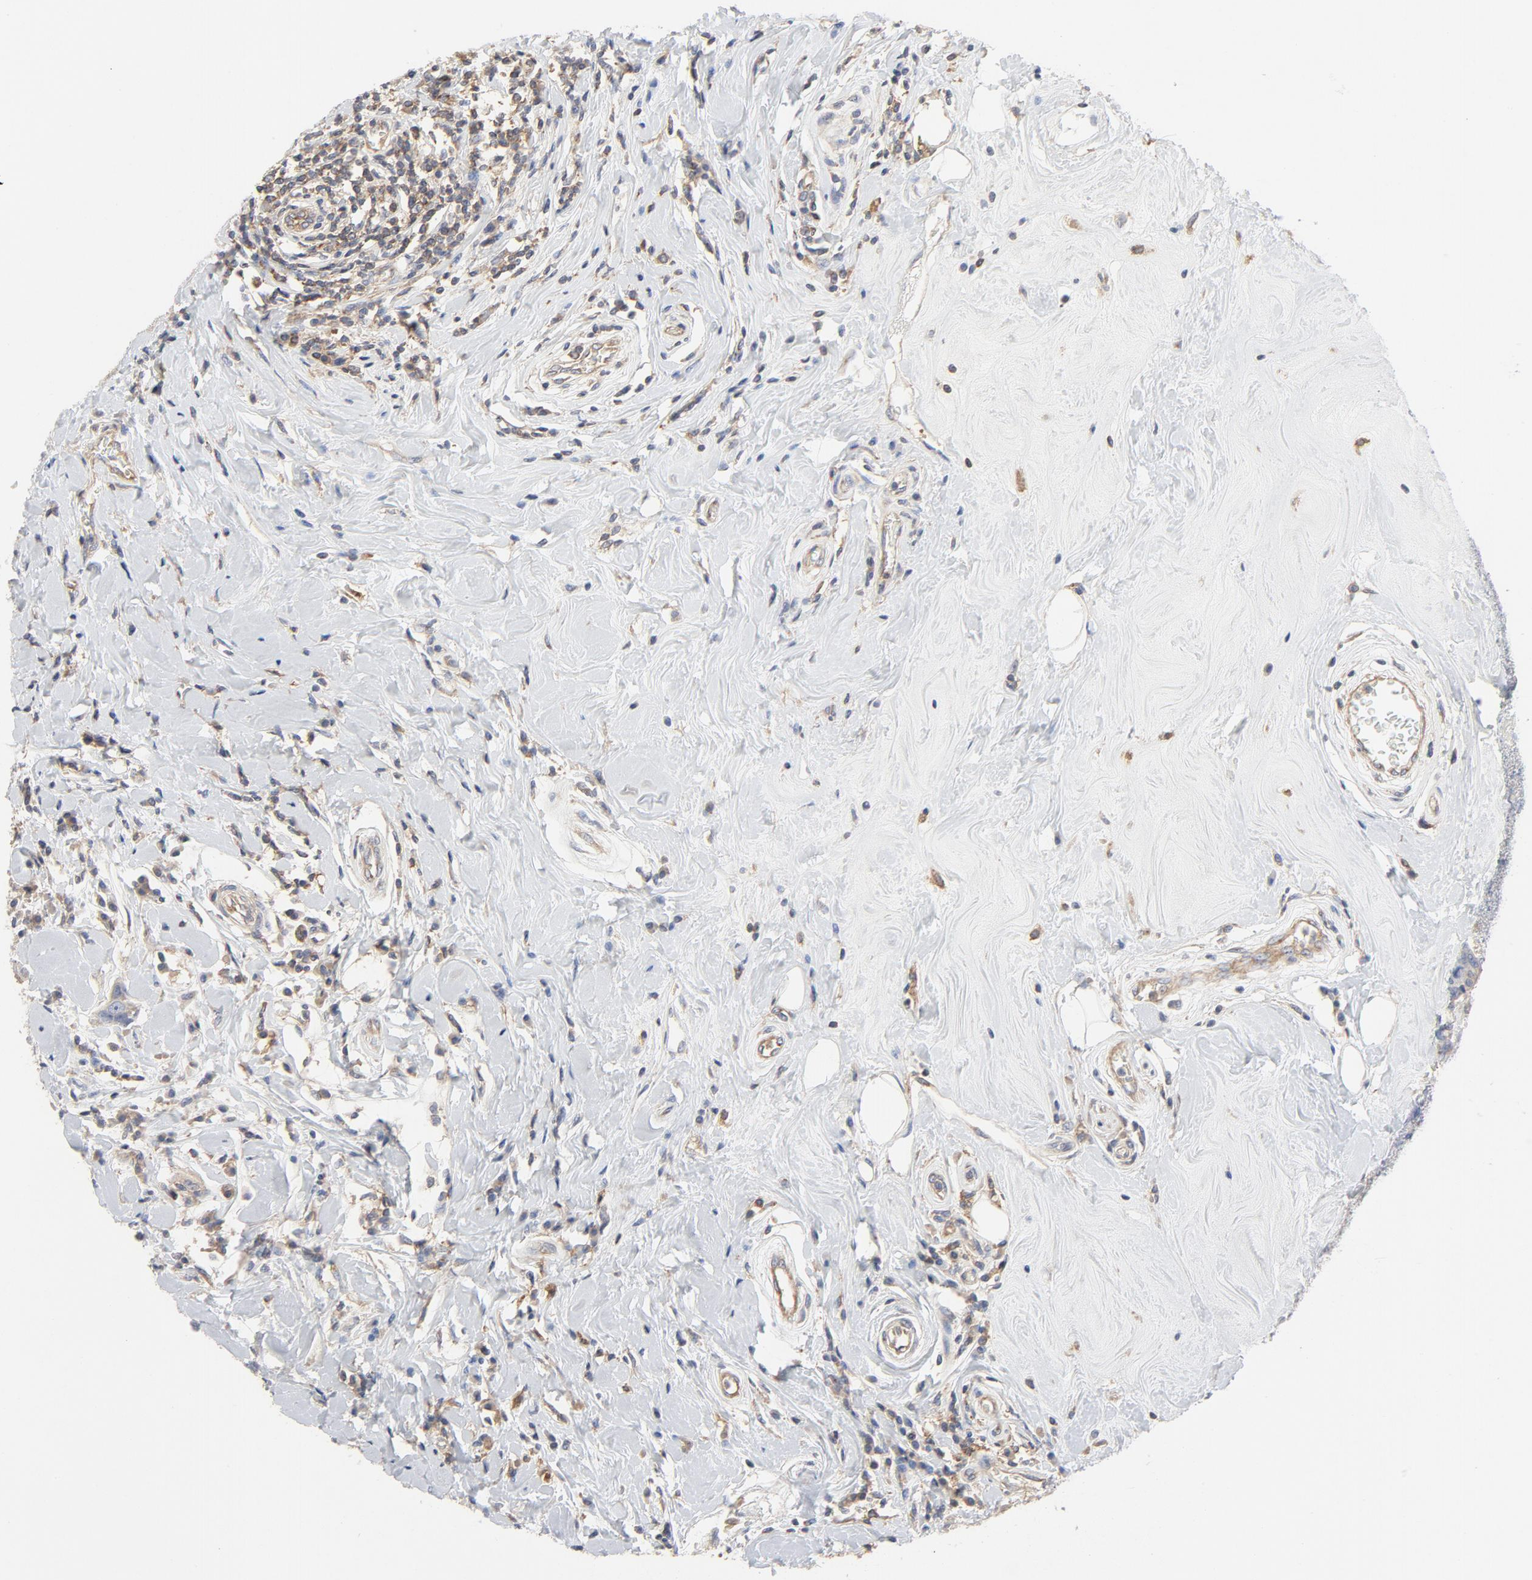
{"staining": {"intensity": "weak", "quantity": "25%-75%", "location": "cytoplasmic/membranous"}, "tissue": "breast cancer", "cell_type": "Tumor cells", "image_type": "cancer", "snomed": [{"axis": "morphology", "description": "Duct carcinoma"}, {"axis": "topography", "description": "Breast"}], "caption": "This photomicrograph demonstrates immunohistochemistry staining of human infiltrating ductal carcinoma (breast), with low weak cytoplasmic/membranous expression in about 25%-75% of tumor cells.", "gene": "RABEP1", "patient": {"sex": "female", "age": 27}}